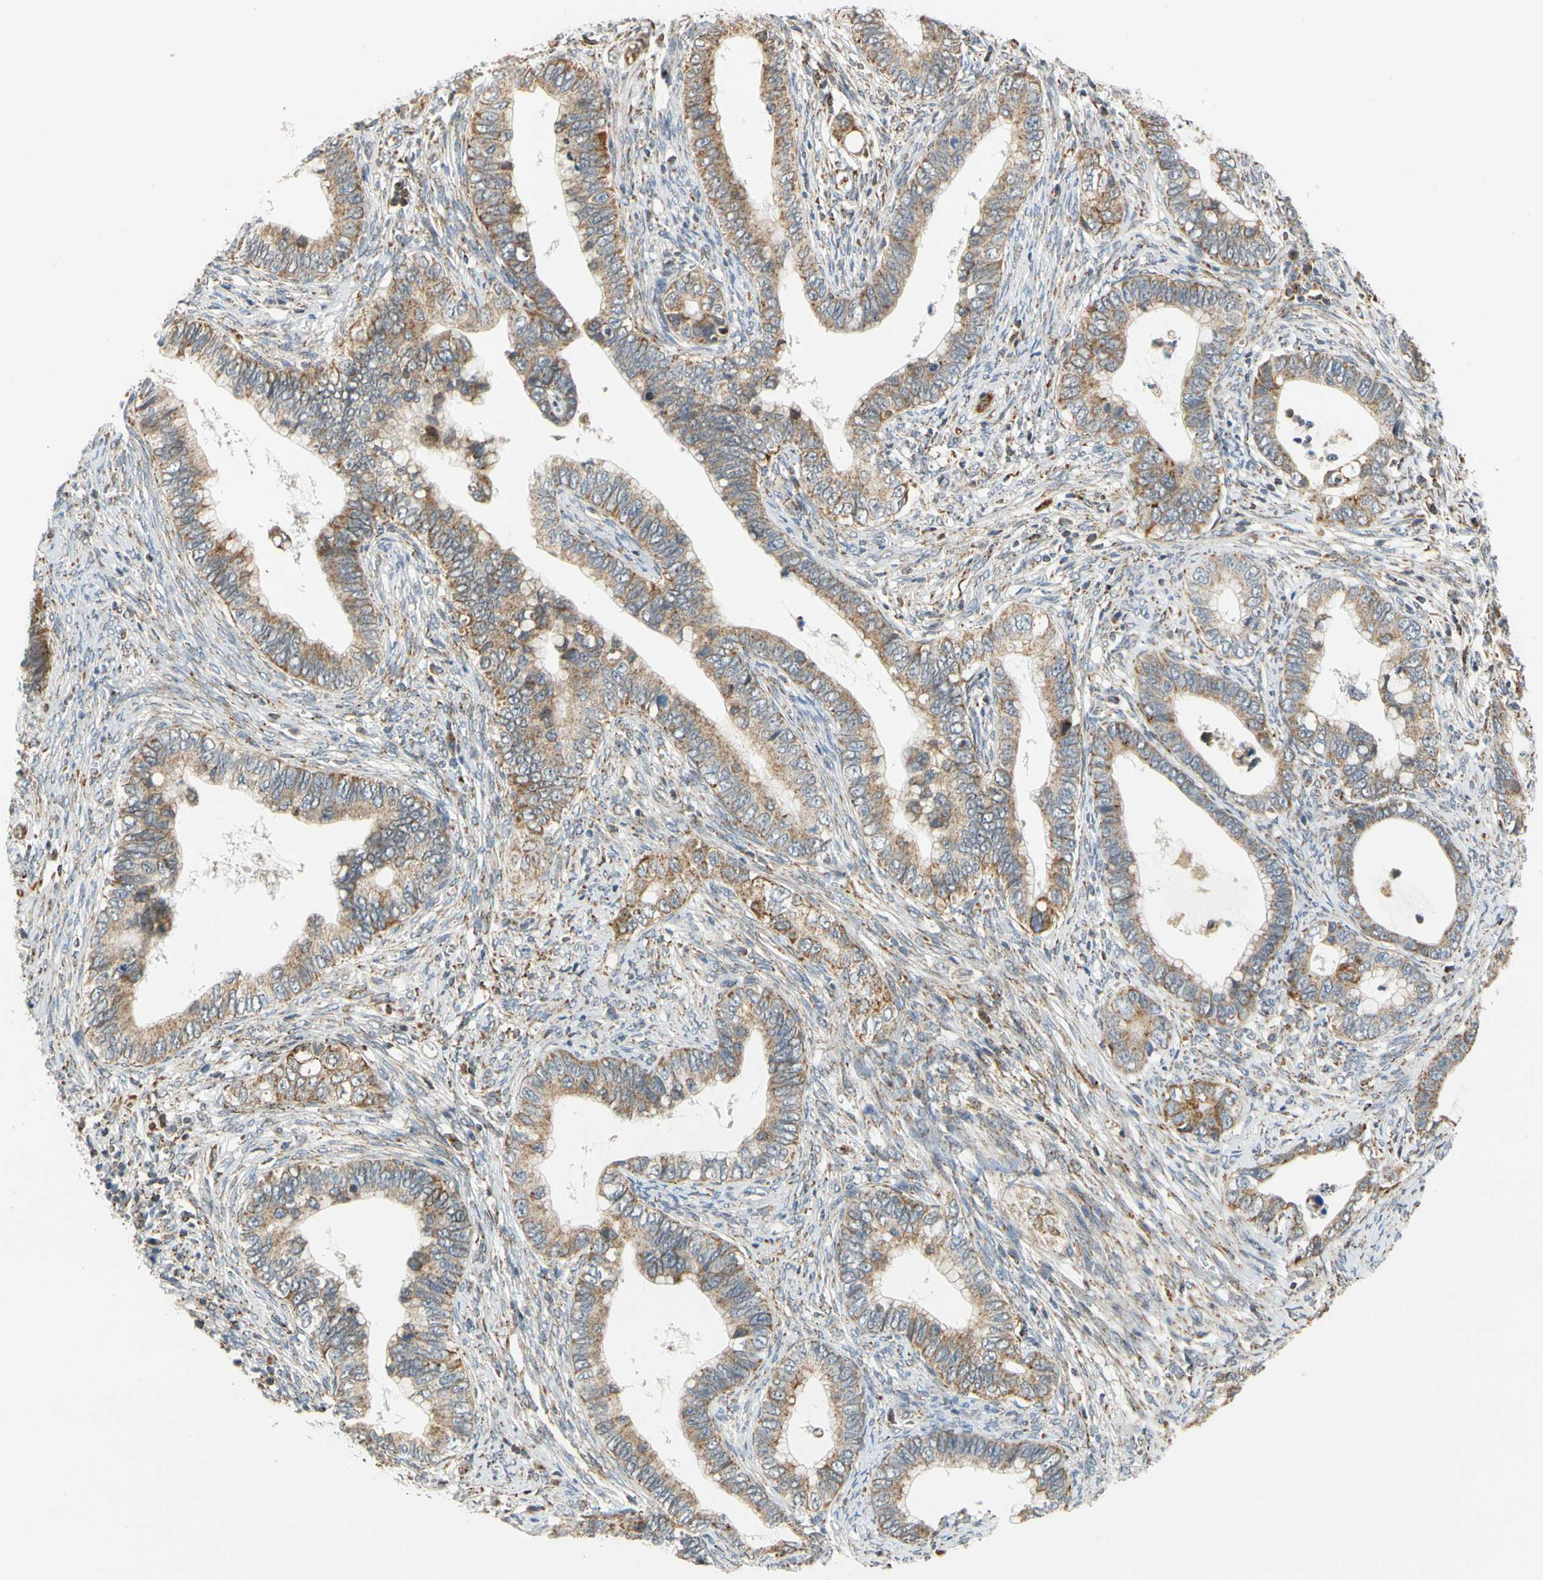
{"staining": {"intensity": "moderate", "quantity": ">75%", "location": "cytoplasmic/membranous"}, "tissue": "cervical cancer", "cell_type": "Tumor cells", "image_type": "cancer", "snomed": [{"axis": "morphology", "description": "Adenocarcinoma, NOS"}, {"axis": "topography", "description": "Cervix"}], "caption": "A brown stain shows moderate cytoplasmic/membranous expression of a protein in adenocarcinoma (cervical) tumor cells. The staining was performed using DAB to visualize the protein expression in brown, while the nuclei were stained in blue with hematoxylin (Magnification: 20x).", "gene": "SFXN3", "patient": {"sex": "female", "age": 44}}